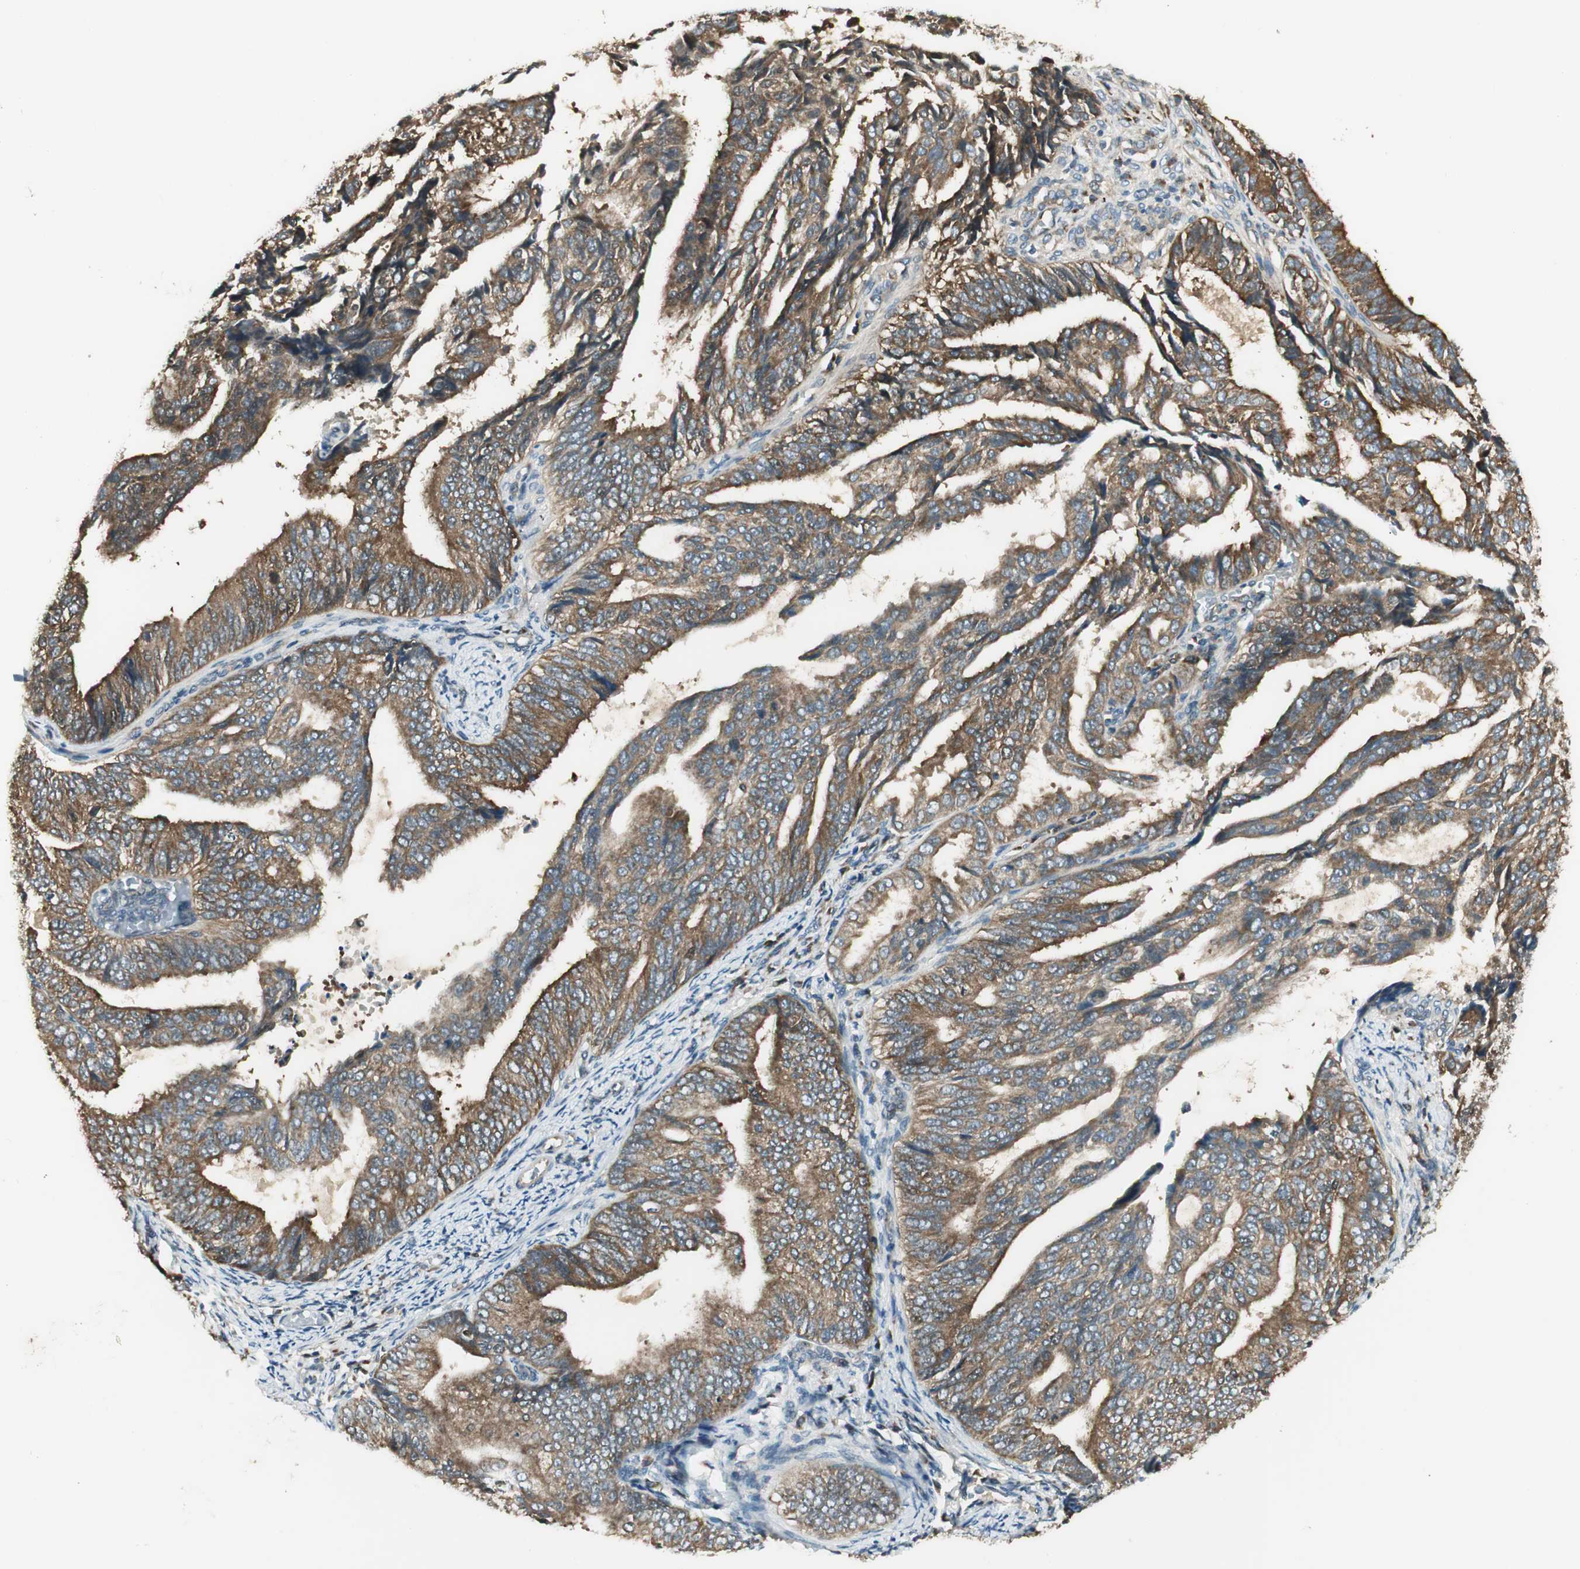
{"staining": {"intensity": "weak", "quantity": "25%-75%", "location": "cytoplasmic/membranous"}, "tissue": "endometrial cancer", "cell_type": "Tumor cells", "image_type": "cancer", "snomed": [{"axis": "morphology", "description": "Adenocarcinoma, NOS"}, {"axis": "topography", "description": "Endometrium"}], "caption": "A photomicrograph of endometrial cancer (adenocarcinoma) stained for a protein displays weak cytoplasmic/membranous brown staining in tumor cells.", "gene": "IPO5", "patient": {"sex": "female", "age": 58}}